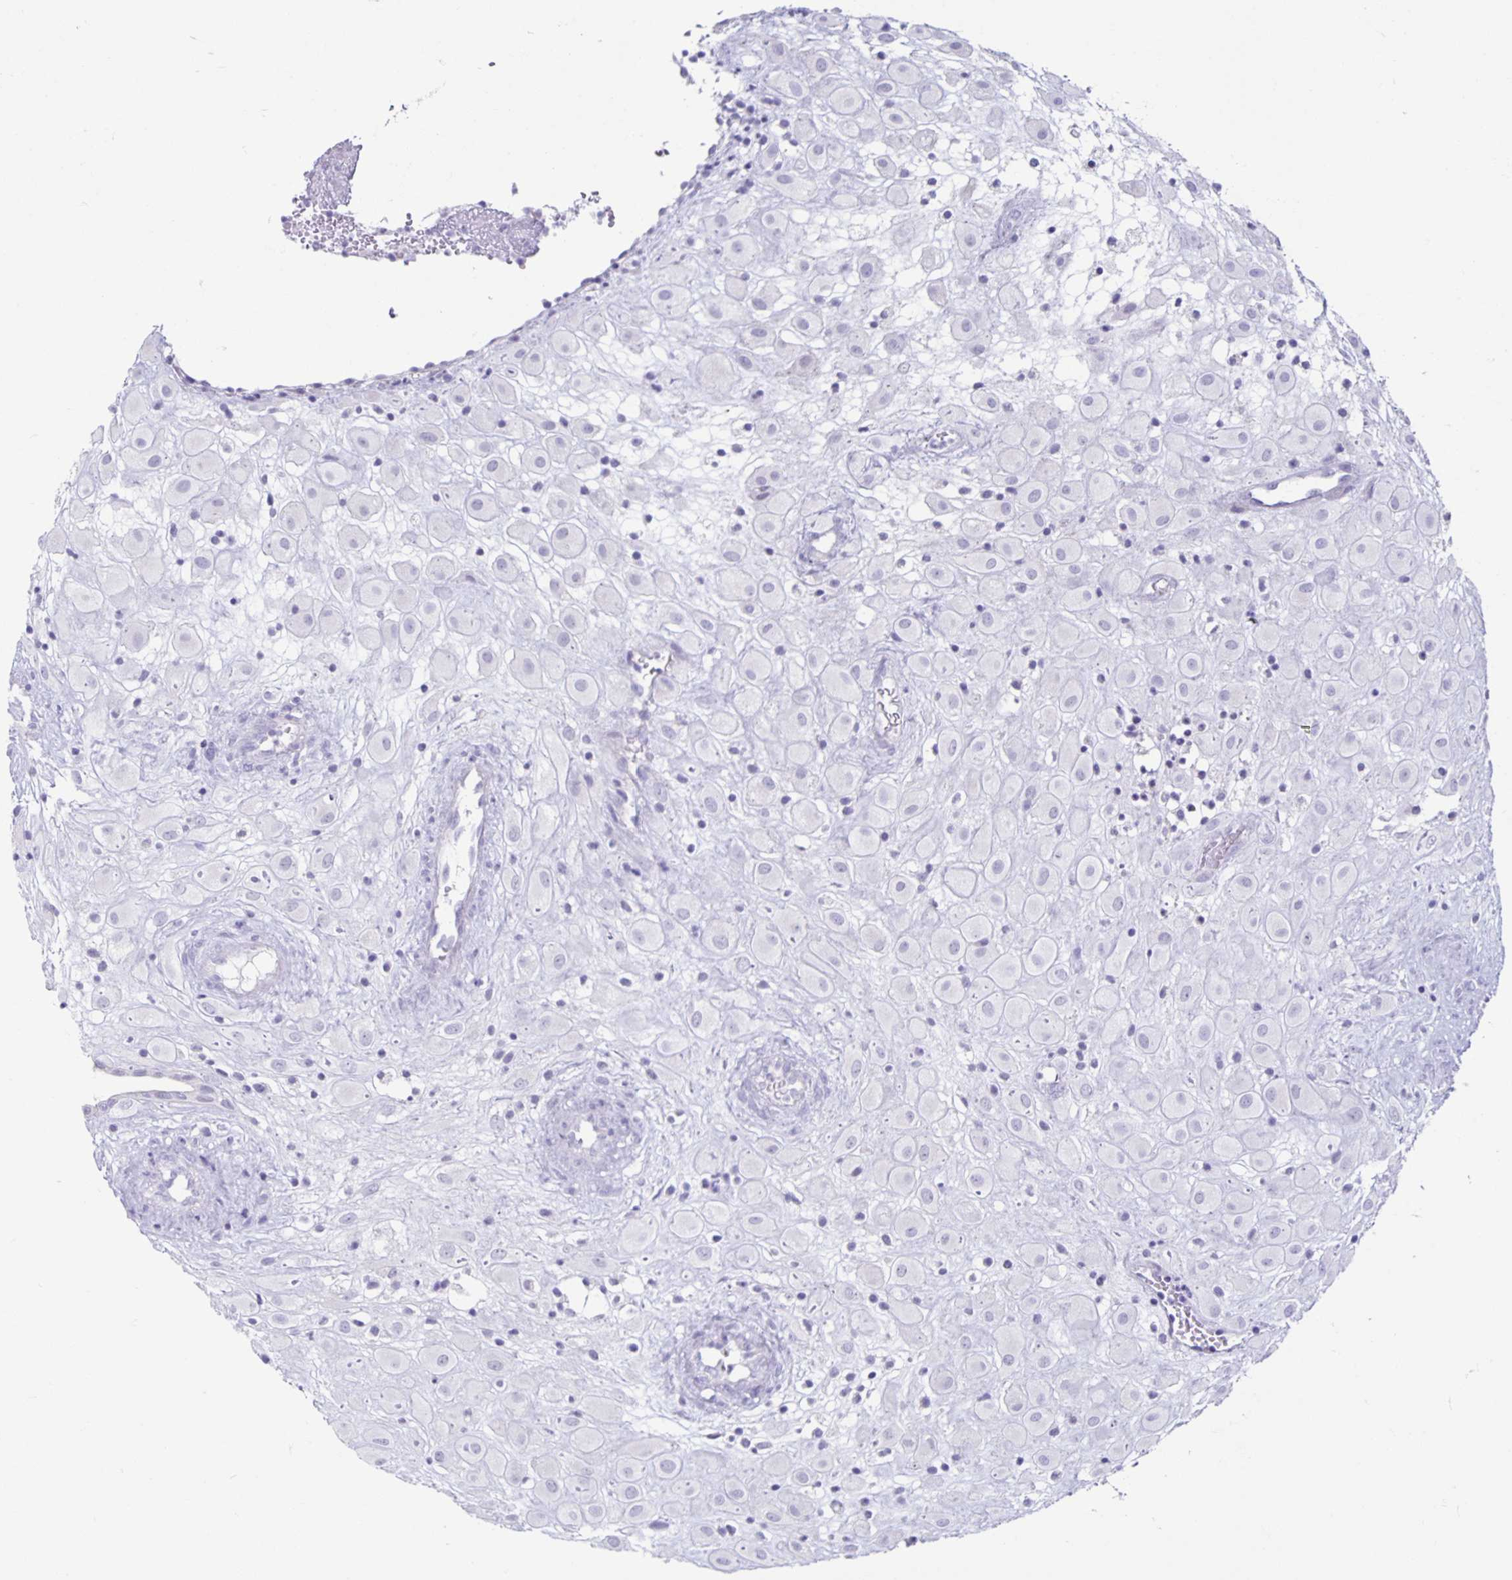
{"staining": {"intensity": "negative", "quantity": "none", "location": "none"}, "tissue": "placenta", "cell_type": "Decidual cells", "image_type": "normal", "snomed": [{"axis": "morphology", "description": "Normal tissue, NOS"}, {"axis": "topography", "description": "Placenta"}], "caption": "There is no significant staining in decidual cells of placenta. (IHC, brightfield microscopy, high magnification).", "gene": "CT45A10", "patient": {"sex": "female", "age": 24}}